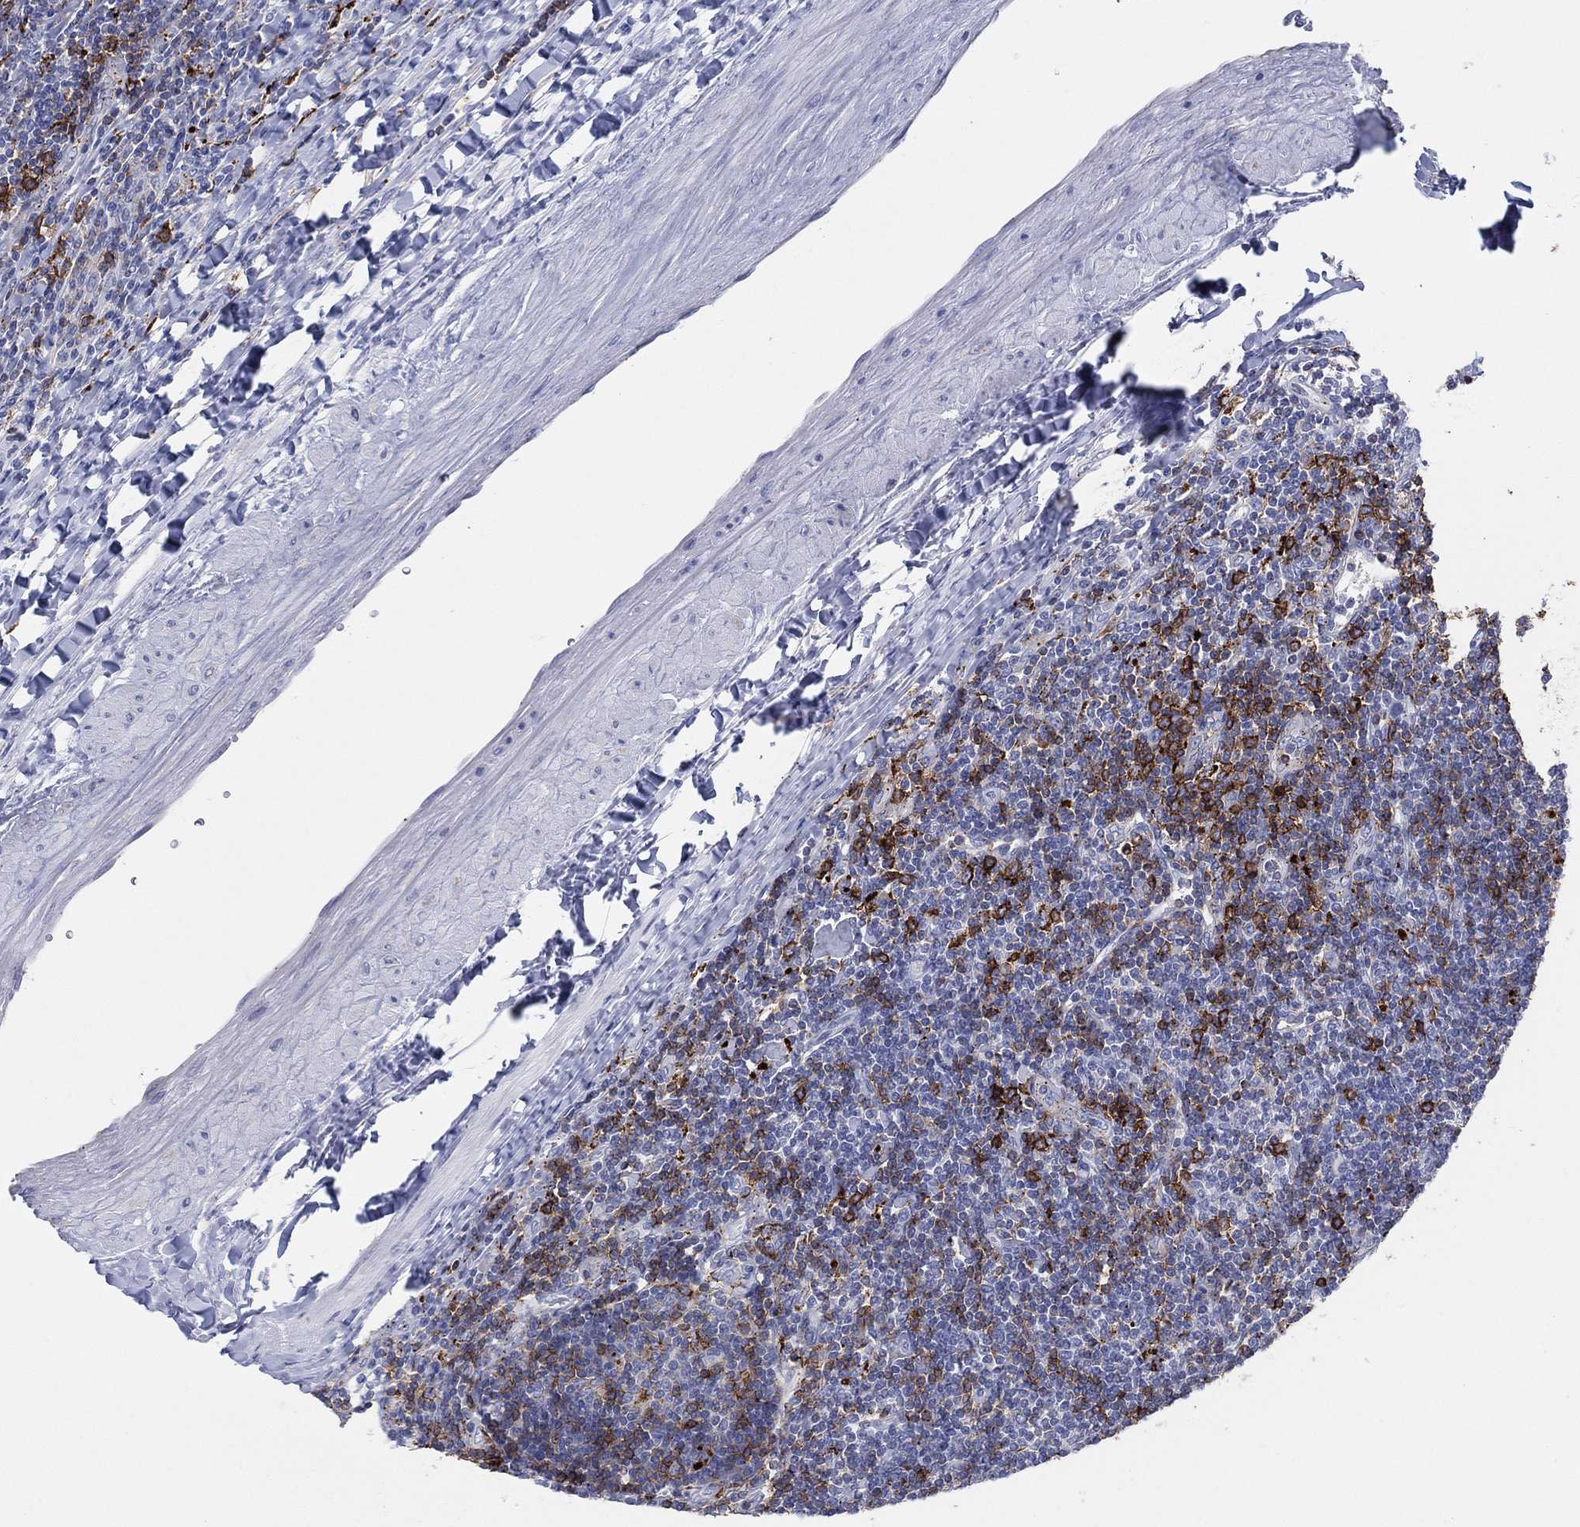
{"staining": {"intensity": "negative", "quantity": "none", "location": "none"}, "tissue": "lymphoma", "cell_type": "Tumor cells", "image_type": "cancer", "snomed": [{"axis": "morphology", "description": "Hodgkin's disease, NOS"}, {"axis": "topography", "description": "Lymph node"}], "caption": "There is no significant expression in tumor cells of lymphoma.", "gene": "PLAC8", "patient": {"sex": "male", "age": 40}}